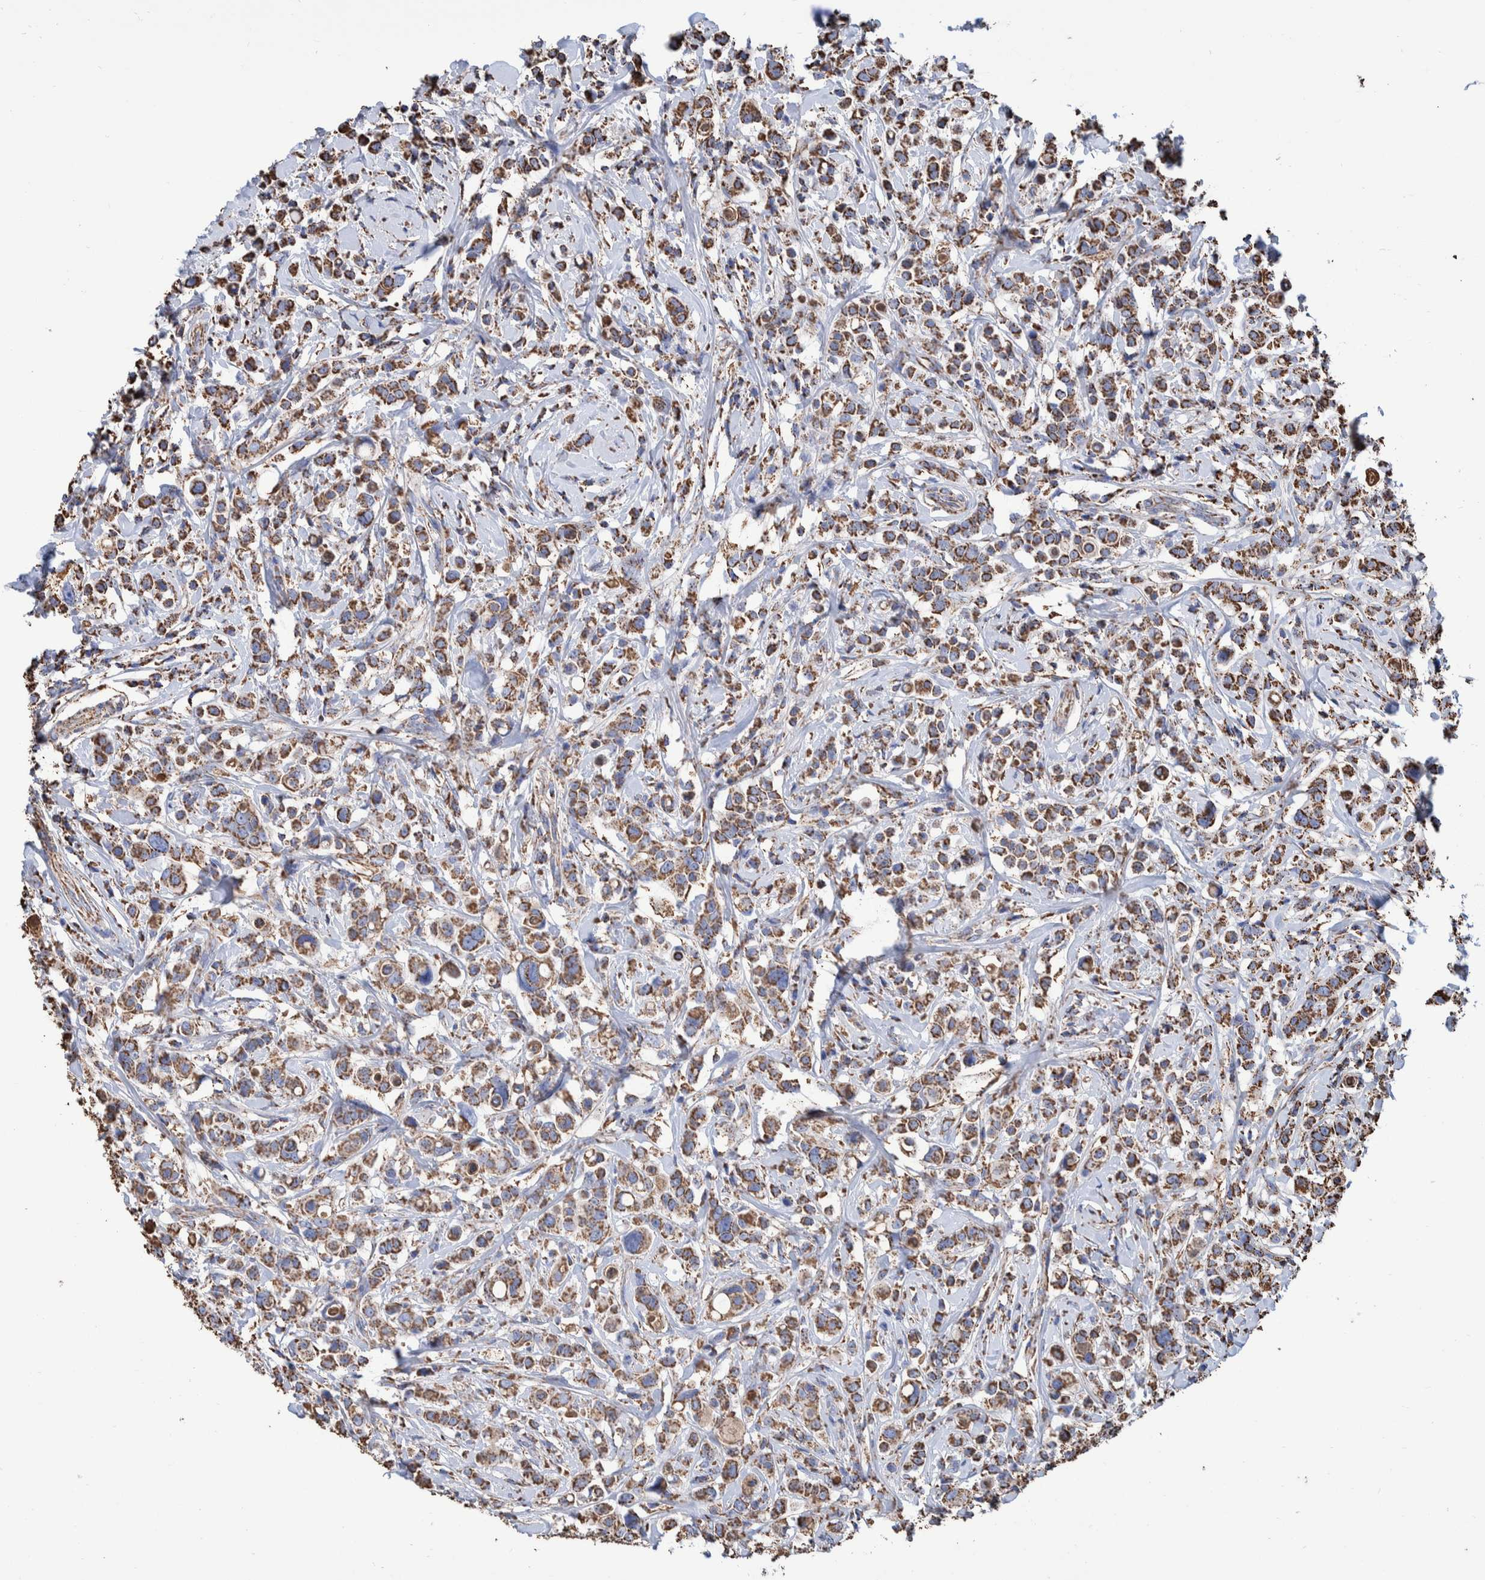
{"staining": {"intensity": "strong", "quantity": ">75%", "location": "cytoplasmic/membranous"}, "tissue": "breast cancer", "cell_type": "Tumor cells", "image_type": "cancer", "snomed": [{"axis": "morphology", "description": "Duct carcinoma"}, {"axis": "topography", "description": "Breast"}], "caption": "Immunohistochemistry (DAB) staining of human infiltrating ductal carcinoma (breast) shows strong cytoplasmic/membranous protein staining in approximately >75% of tumor cells.", "gene": "VPS26C", "patient": {"sex": "female", "age": 27}}